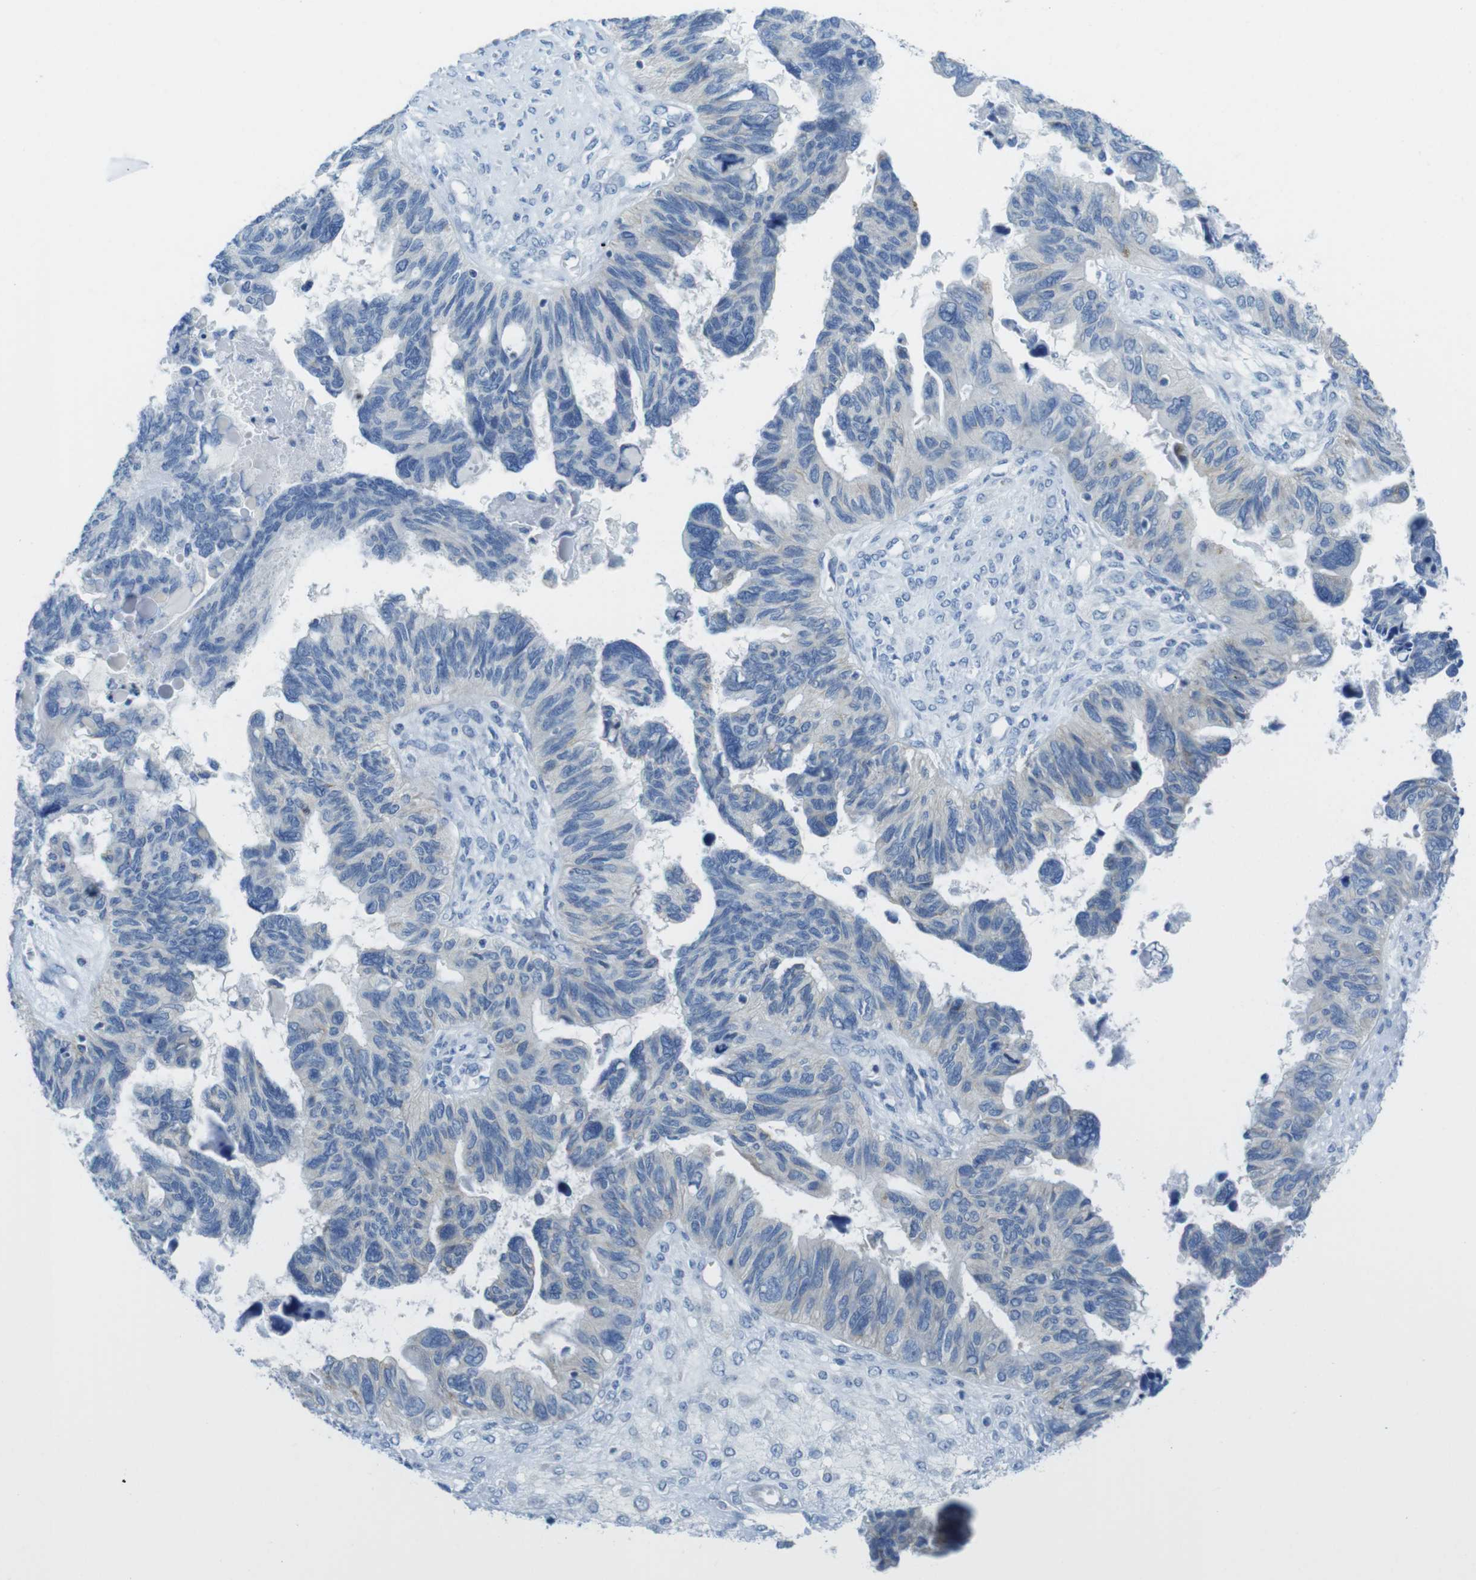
{"staining": {"intensity": "weak", "quantity": "<25%", "location": "cytoplasmic/membranous"}, "tissue": "ovarian cancer", "cell_type": "Tumor cells", "image_type": "cancer", "snomed": [{"axis": "morphology", "description": "Cystadenocarcinoma, serous, NOS"}, {"axis": "topography", "description": "Ovary"}], "caption": "Human ovarian cancer stained for a protein using IHC shows no positivity in tumor cells.", "gene": "ASIC5", "patient": {"sex": "female", "age": 79}}